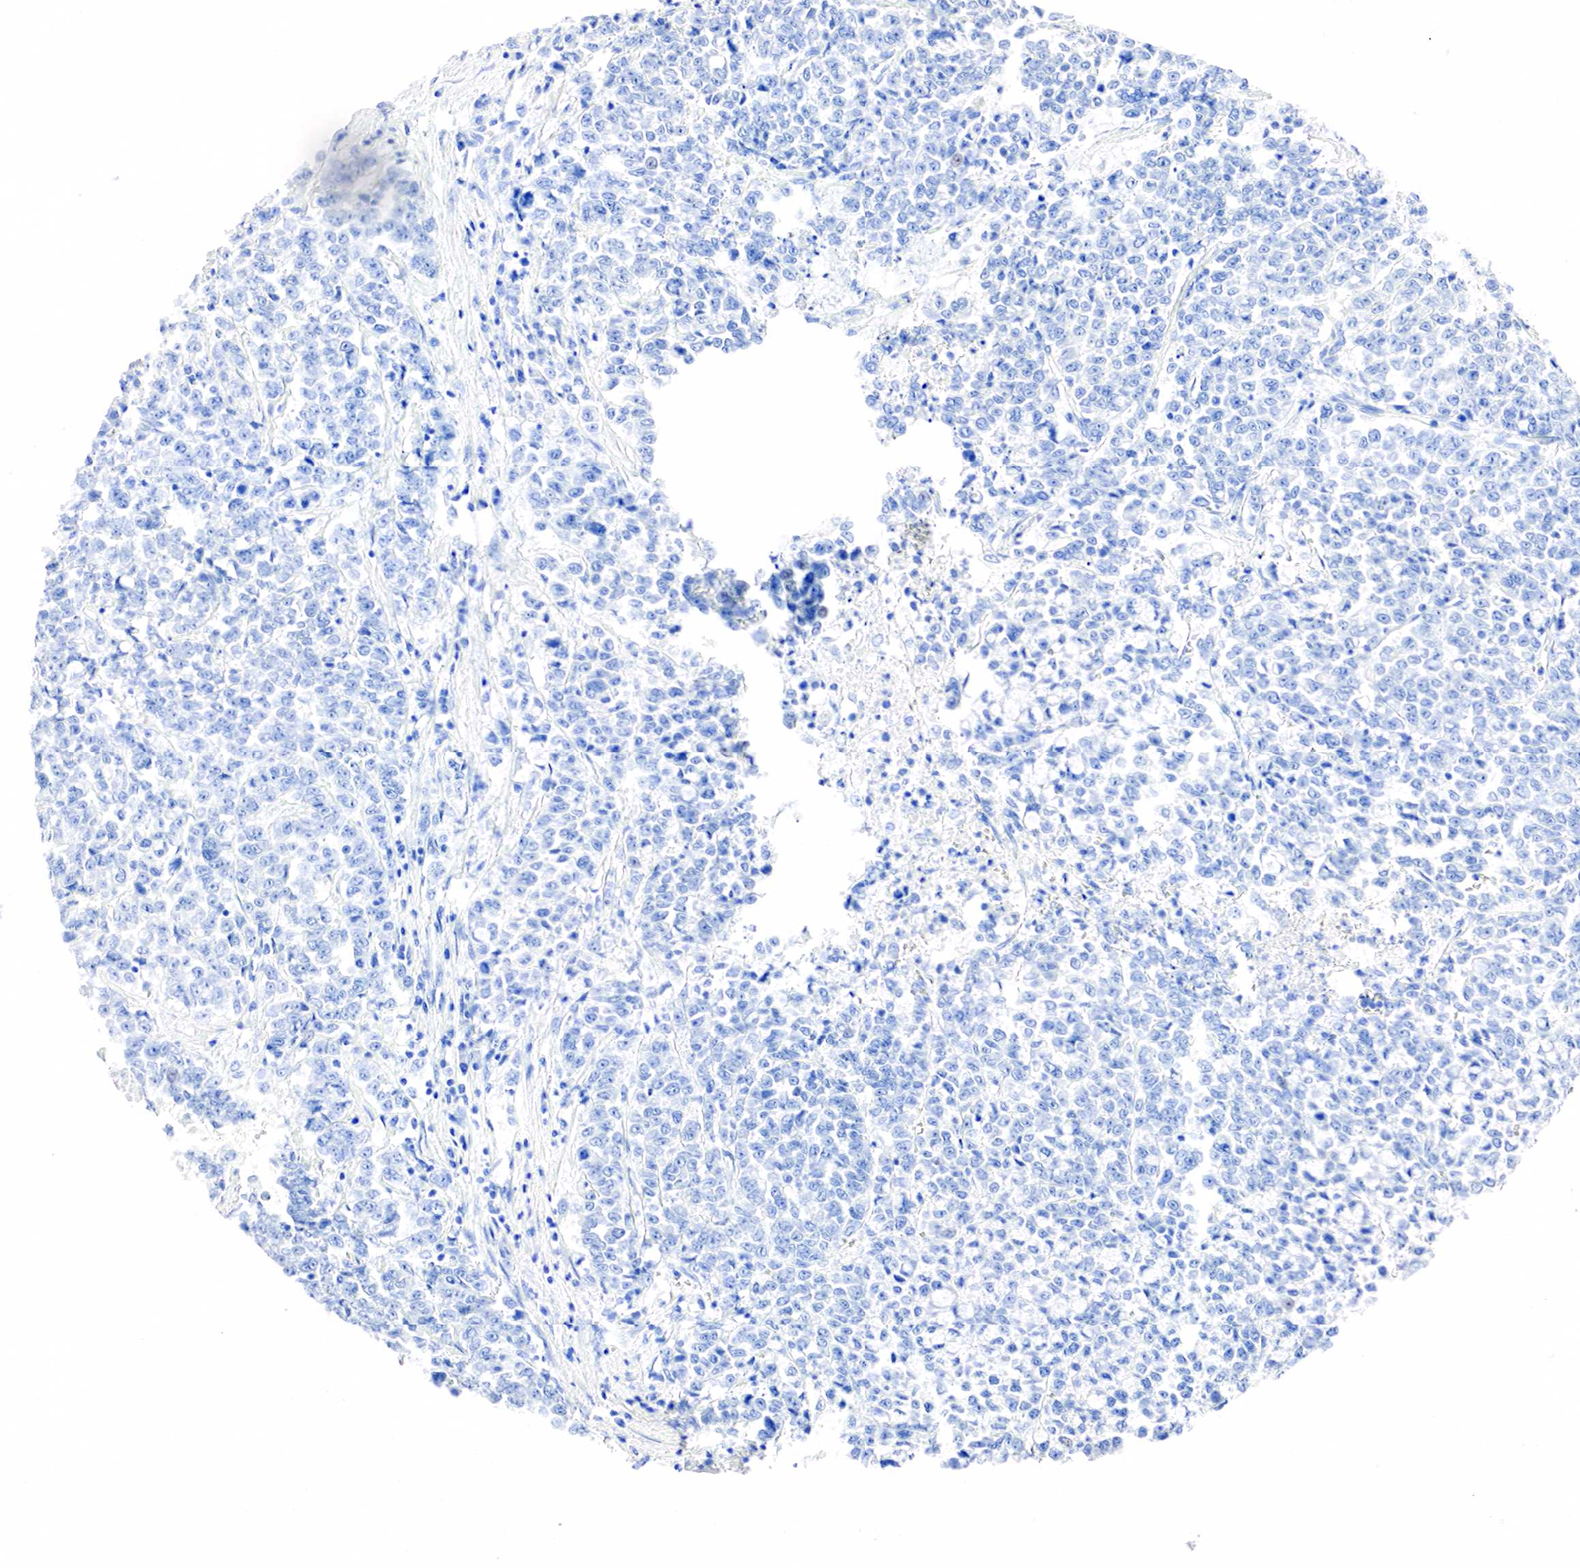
{"staining": {"intensity": "negative", "quantity": "none", "location": "none"}, "tissue": "liver cancer", "cell_type": "Tumor cells", "image_type": "cancer", "snomed": [{"axis": "morphology", "description": "Carcinoma, metastatic, NOS"}, {"axis": "topography", "description": "Liver"}], "caption": "Human liver cancer (metastatic carcinoma) stained for a protein using immunohistochemistry displays no staining in tumor cells.", "gene": "PTH", "patient": {"sex": "female", "age": 58}}